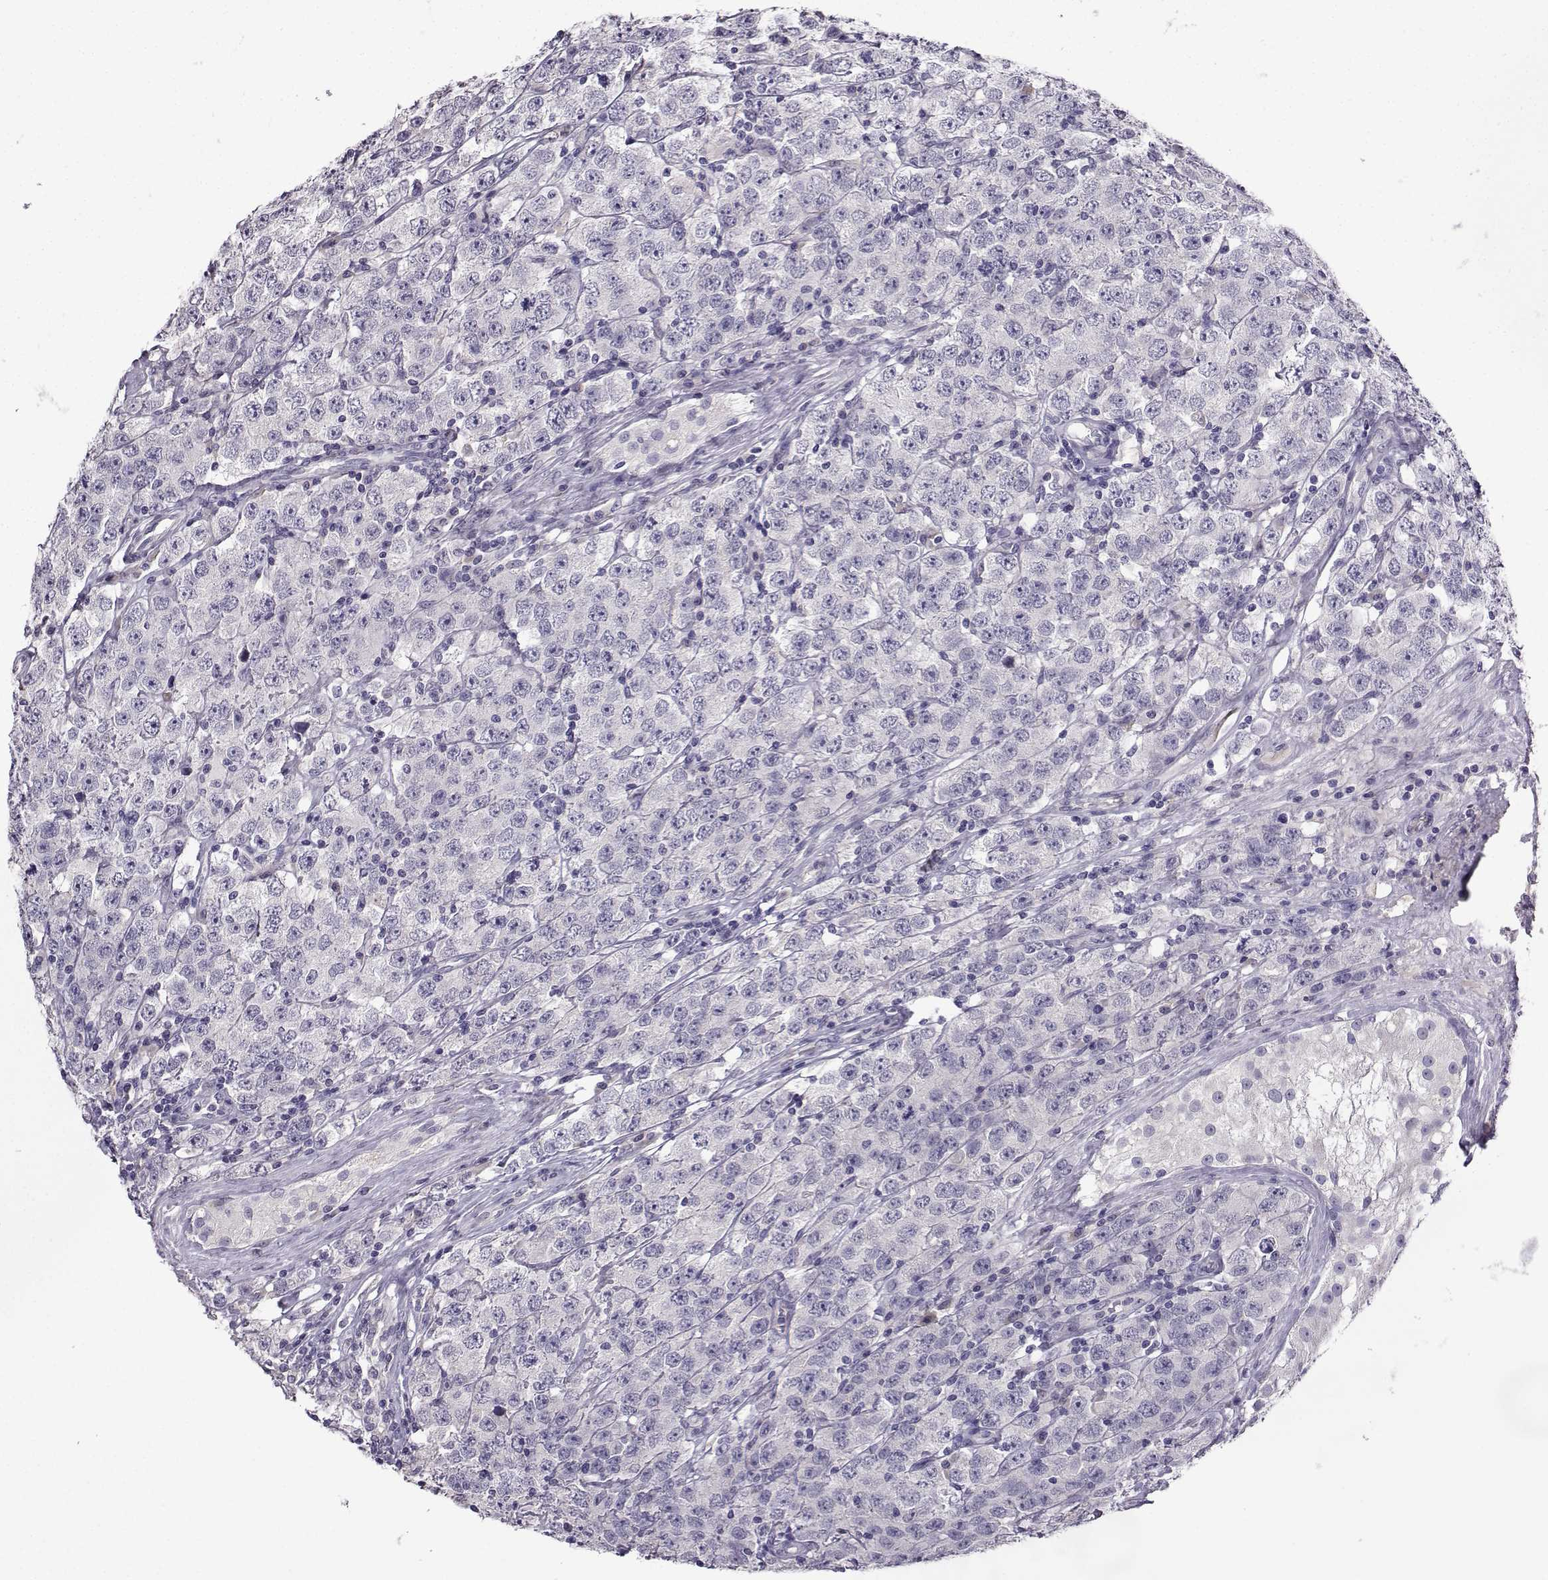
{"staining": {"intensity": "negative", "quantity": "none", "location": "none"}, "tissue": "testis cancer", "cell_type": "Tumor cells", "image_type": "cancer", "snomed": [{"axis": "morphology", "description": "Seminoma, NOS"}, {"axis": "topography", "description": "Testis"}], "caption": "Testis cancer was stained to show a protein in brown. There is no significant positivity in tumor cells.", "gene": "CRYBB1", "patient": {"sex": "male", "age": 52}}